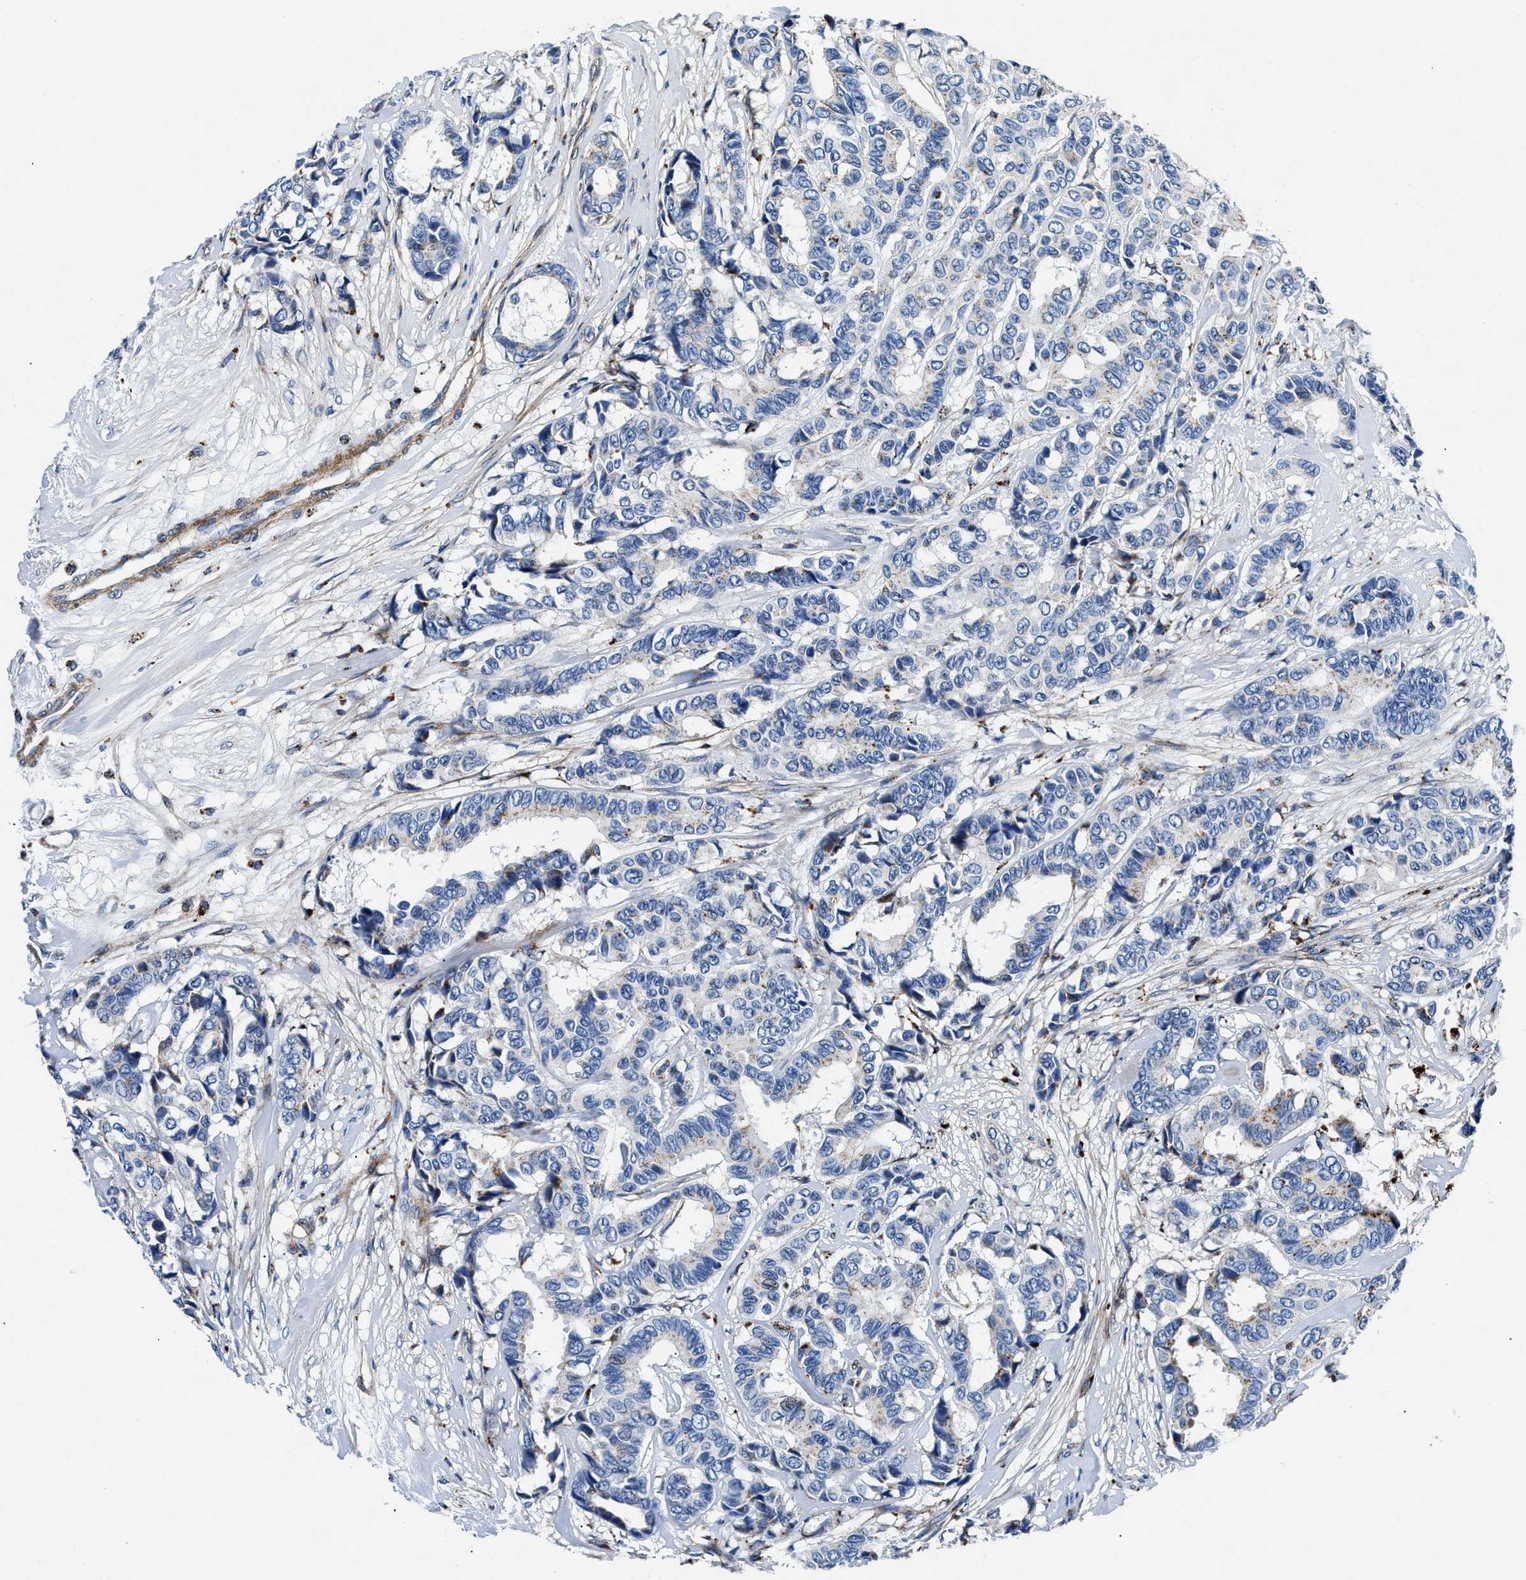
{"staining": {"intensity": "negative", "quantity": "none", "location": "none"}, "tissue": "breast cancer", "cell_type": "Tumor cells", "image_type": "cancer", "snomed": [{"axis": "morphology", "description": "Duct carcinoma"}, {"axis": "topography", "description": "Breast"}], "caption": "The IHC histopathology image has no significant positivity in tumor cells of breast cancer (infiltrating ductal carcinoma) tissue.", "gene": "DAG1", "patient": {"sex": "female", "age": 87}}